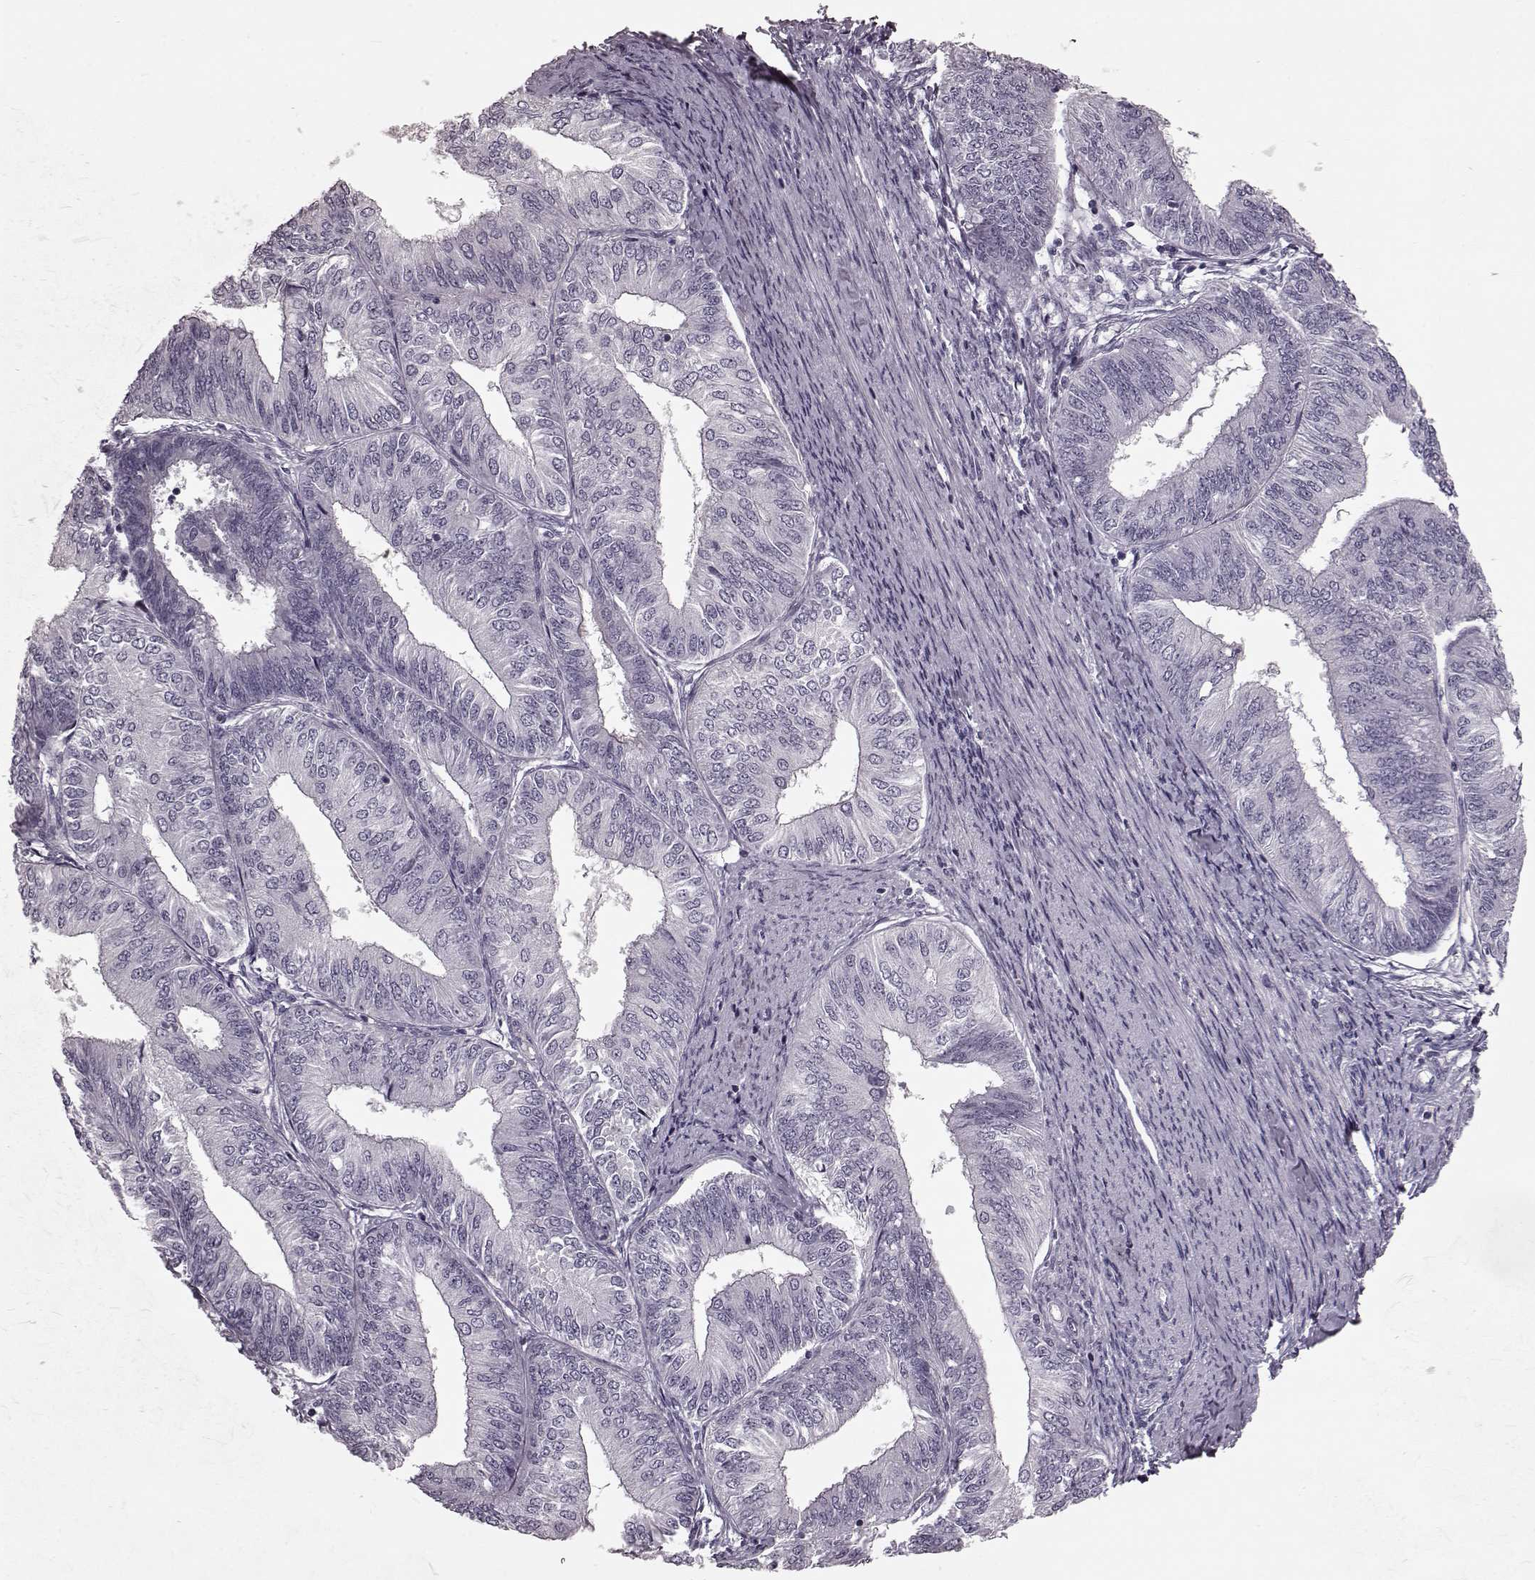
{"staining": {"intensity": "negative", "quantity": "none", "location": "none"}, "tissue": "endometrial cancer", "cell_type": "Tumor cells", "image_type": "cancer", "snomed": [{"axis": "morphology", "description": "Adenocarcinoma, NOS"}, {"axis": "topography", "description": "Endometrium"}], "caption": "Tumor cells are negative for protein expression in human endometrial cancer (adenocarcinoma).", "gene": "CST7", "patient": {"sex": "female", "age": 58}}